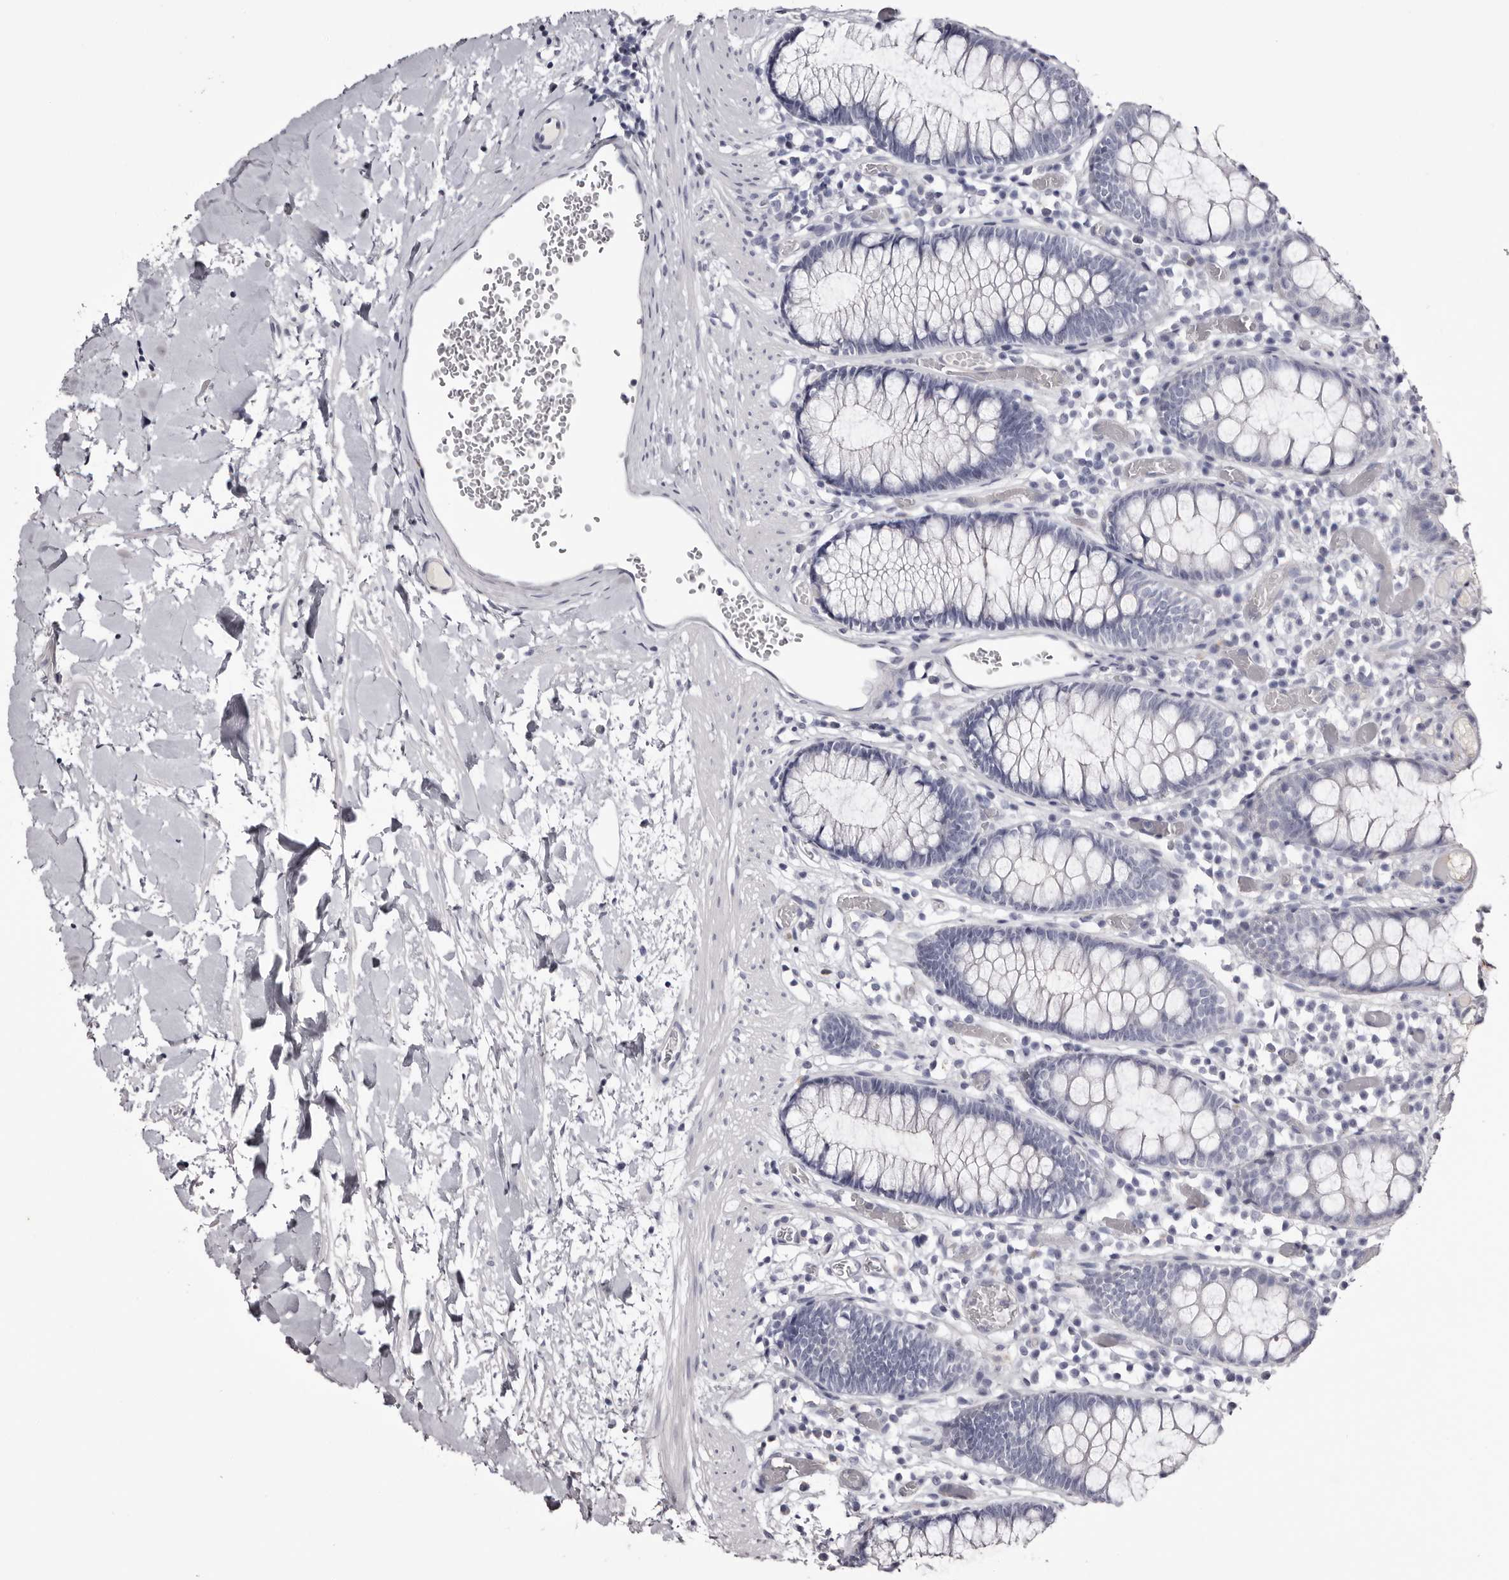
{"staining": {"intensity": "negative", "quantity": "none", "location": "none"}, "tissue": "colon", "cell_type": "Endothelial cells", "image_type": "normal", "snomed": [{"axis": "morphology", "description": "Normal tissue, NOS"}, {"axis": "topography", "description": "Colon"}], "caption": "Immunohistochemistry (IHC) of benign human colon displays no positivity in endothelial cells. (Brightfield microscopy of DAB immunohistochemistry at high magnification).", "gene": "CA6", "patient": {"sex": "male", "age": 14}}